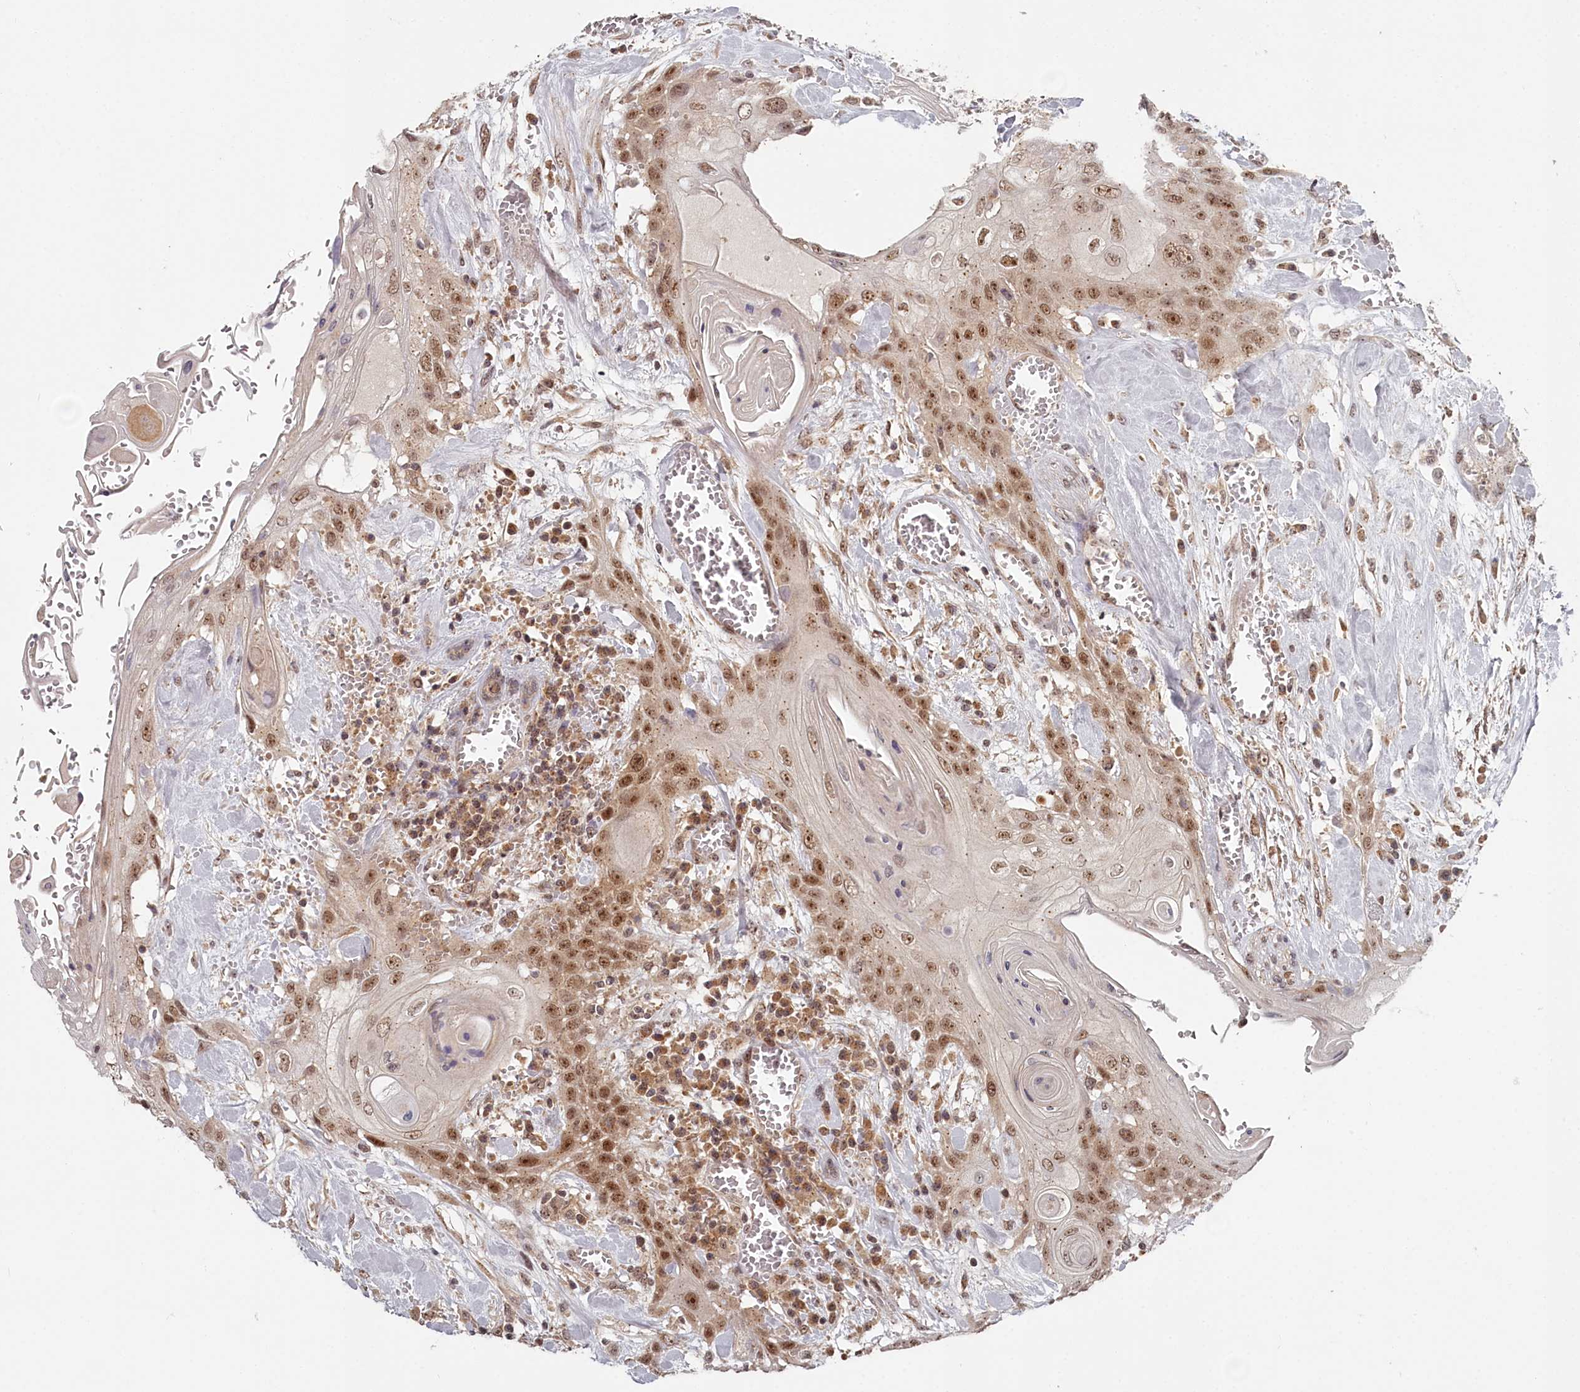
{"staining": {"intensity": "moderate", "quantity": ">75%", "location": "nuclear"}, "tissue": "head and neck cancer", "cell_type": "Tumor cells", "image_type": "cancer", "snomed": [{"axis": "morphology", "description": "Squamous cell carcinoma, NOS"}, {"axis": "topography", "description": "Head-Neck"}], "caption": "Protein analysis of head and neck cancer tissue displays moderate nuclear expression in about >75% of tumor cells.", "gene": "EXOSC1", "patient": {"sex": "female", "age": 43}}